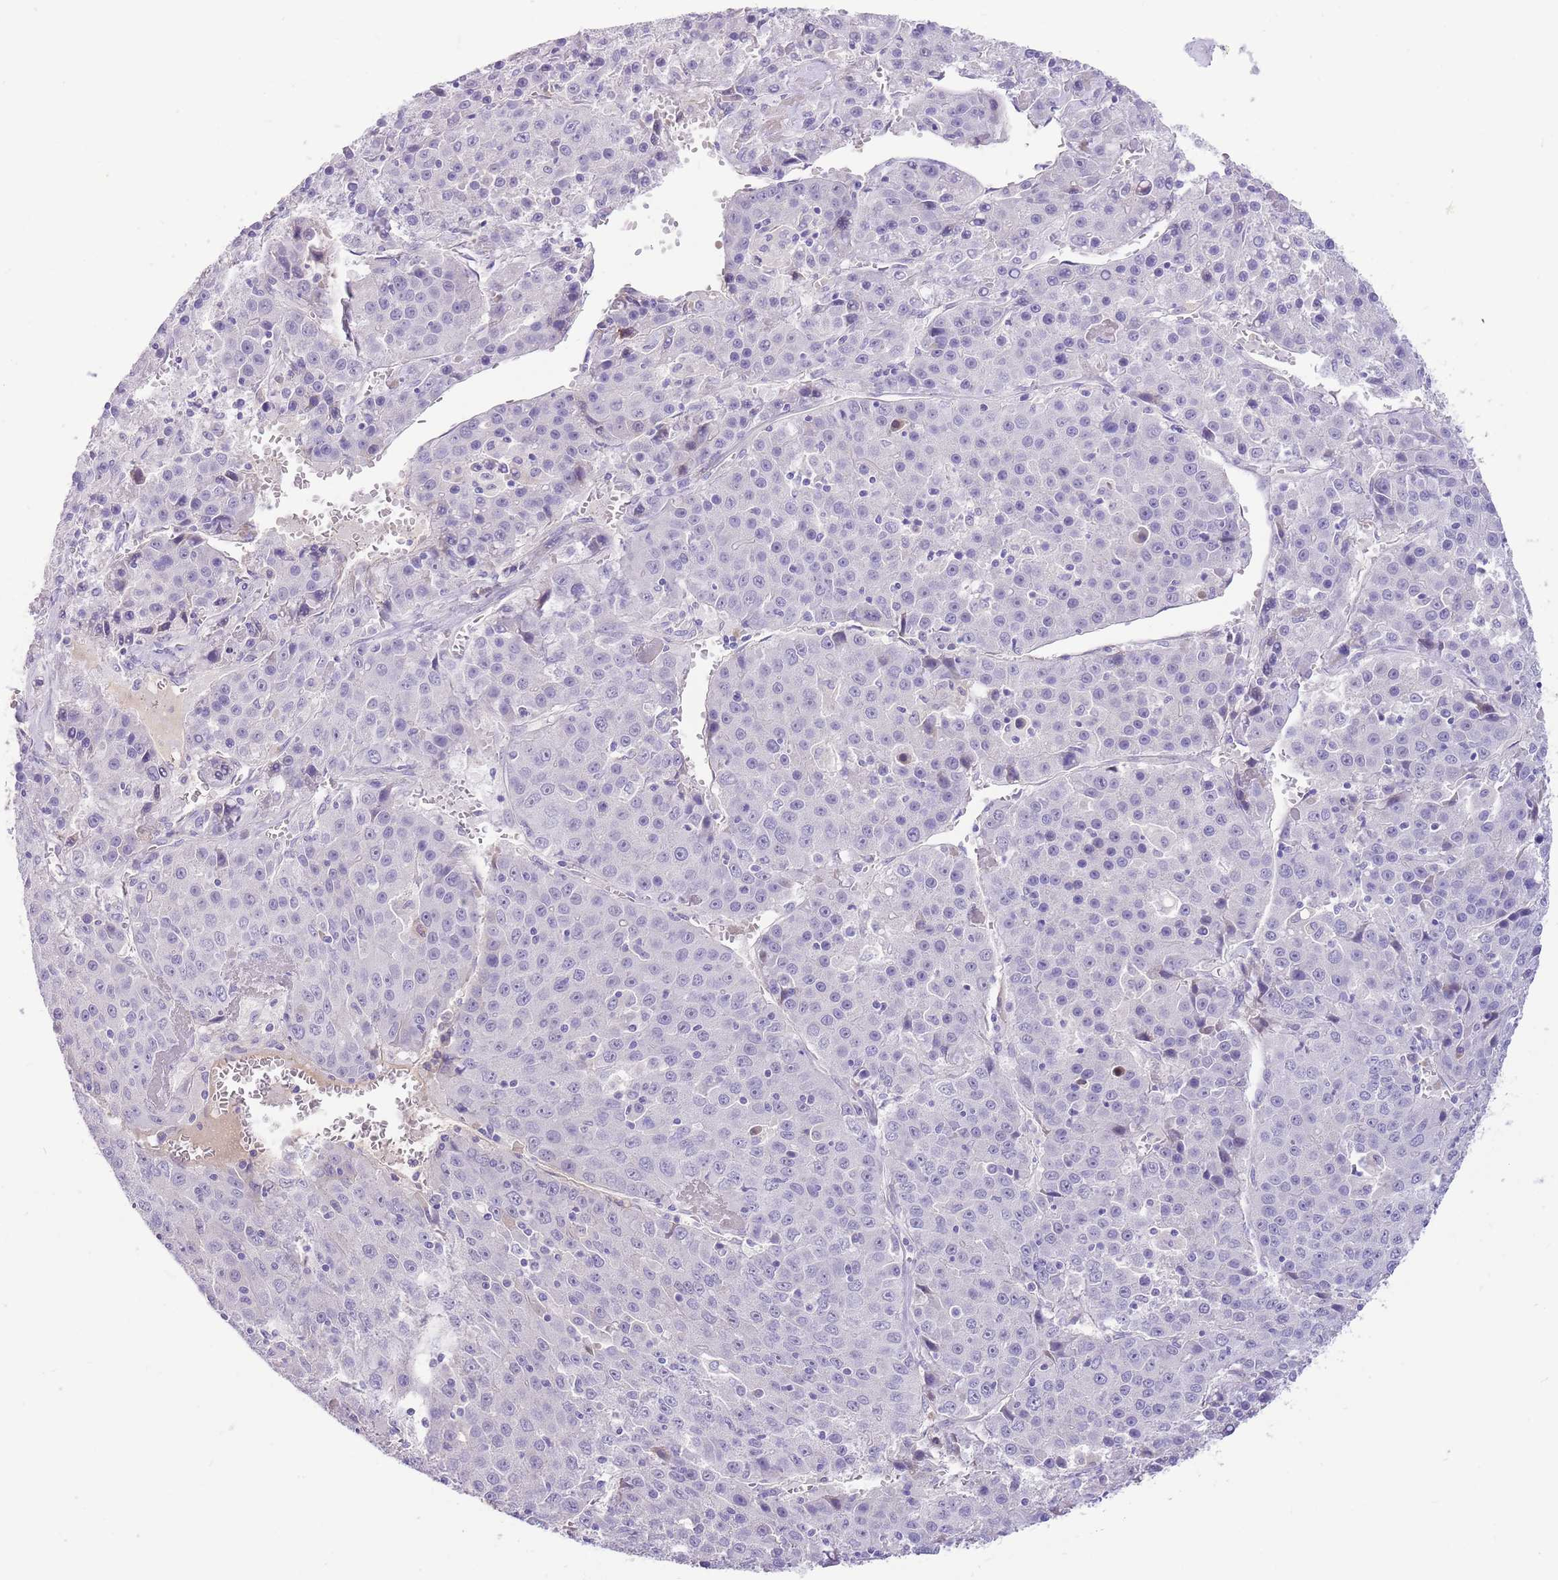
{"staining": {"intensity": "negative", "quantity": "none", "location": "none"}, "tissue": "liver cancer", "cell_type": "Tumor cells", "image_type": "cancer", "snomed": [{"axis": "morphology", "description": "Carcinoma, Hepatocellular, NOS"}, {"axis": "topography", "description": "Liver"}], "caption": "The IHC image has no significant staining in tumor cells of liver hepatocellular carcinoma tissue. Nuclei are stained in blue.", "gene": "LEPROTL1", "patient": {"sex": "female", "age": 53}}